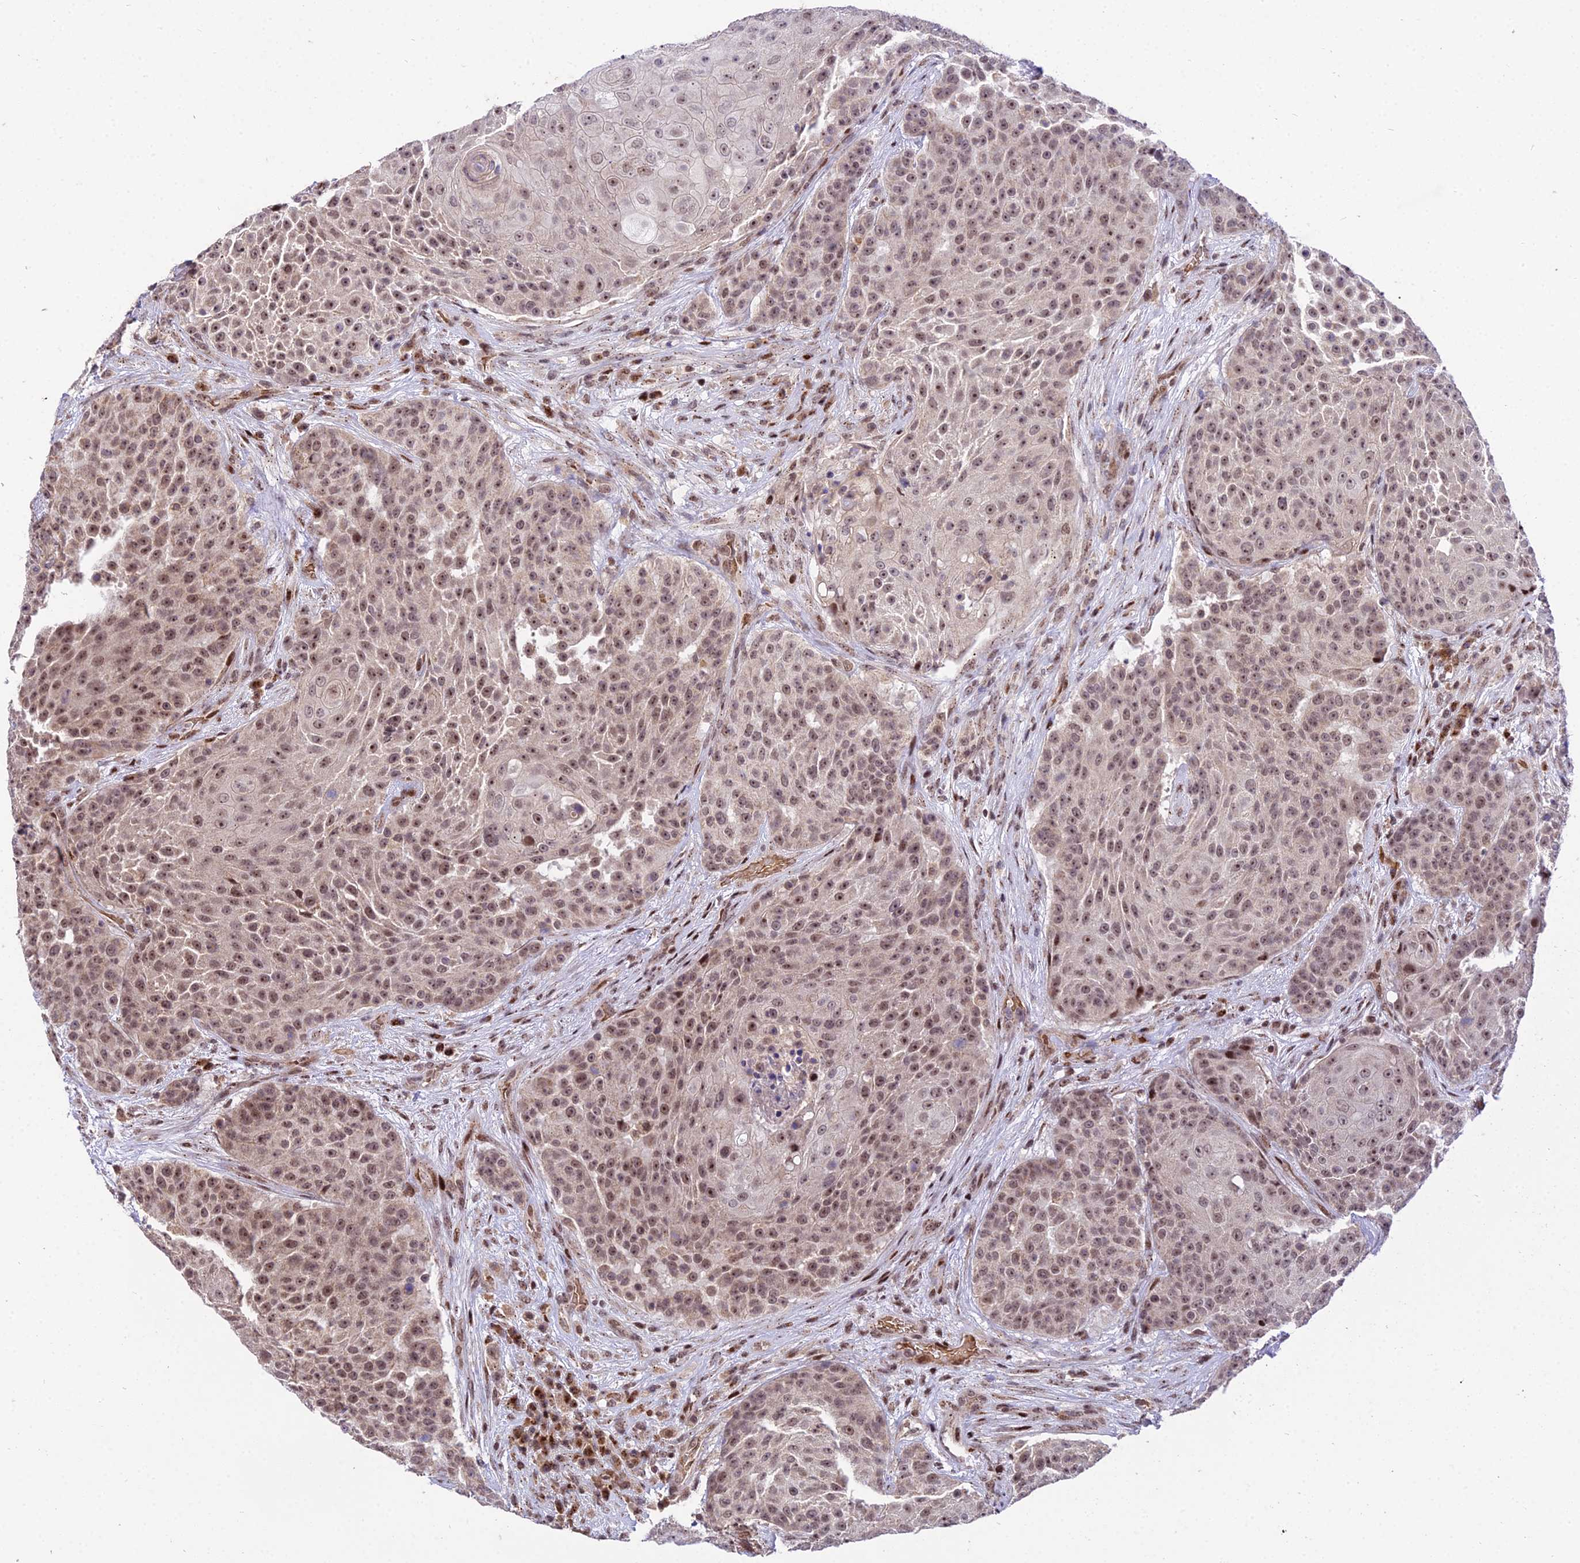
{"staining": {"intensity": "moderate", "quantity": ">75%", "location": "nuclear"}, "tissue": "urothelial cancer", "cell_type": "Tumor cells", "image_type": "cancer", "snomed": [{"axis": "morphology", "description": "Urothelial carcinoma, High grade"}, {"axis": "topography", "description": "Urinary bladder"}], "caption": "The immunohistochemical stain highlights moderate nuclear staining in tumor cells of urothelial cancer tissue.", "gene": "CIB3", "patient": {"sex": "female", "age": 63}}